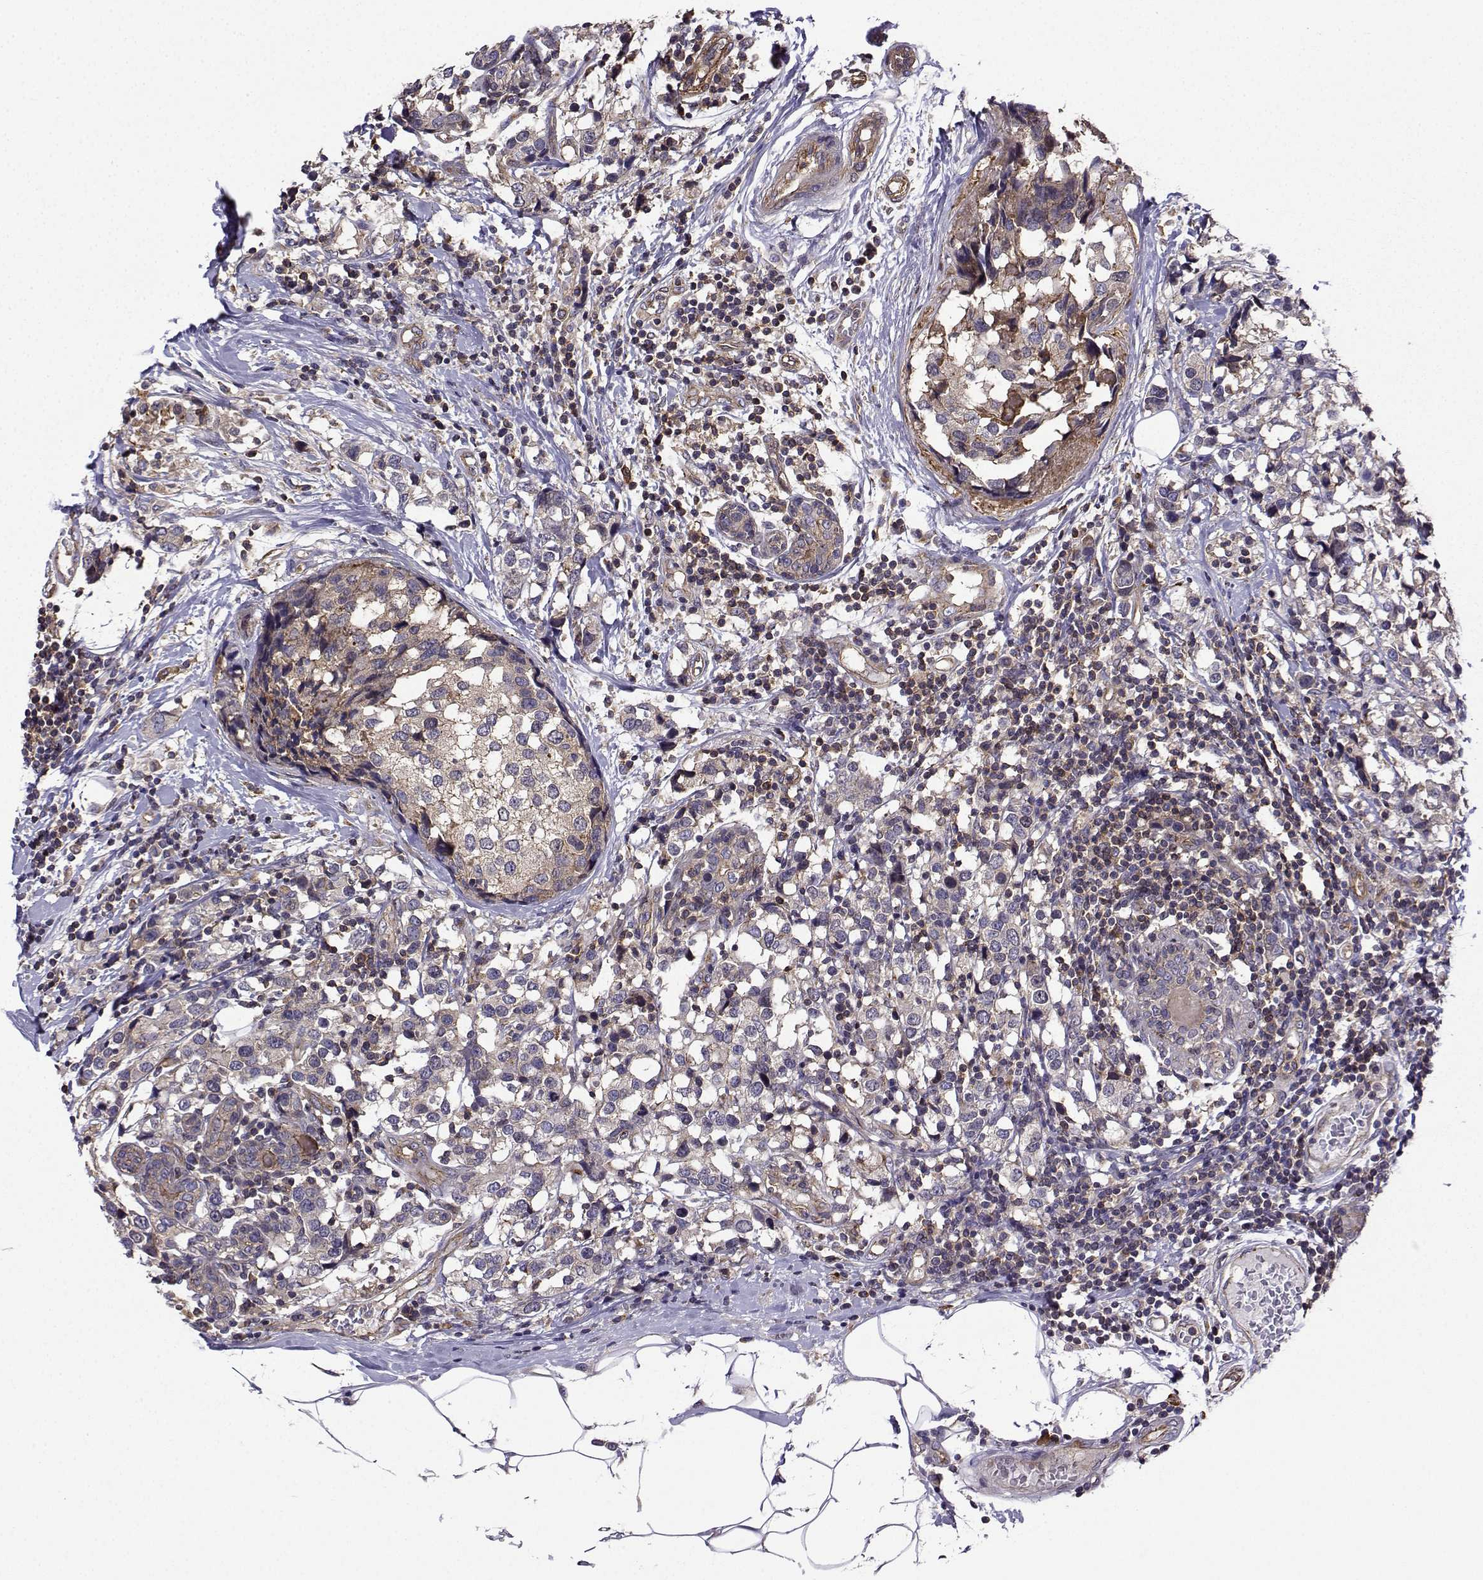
{"staining": {"intensity": "strong", "quantity": "<25%", "location": "cytoplasmic/membranous"}, "tissue": "breast cancer", "cell_type": "Tumor cells", "image_type": "cancer", "snomed": [{"axis": "morphology", "description": "Lobular carcinoma"}, {"axis": "topography", "description": "Breast"}], "caption": "Lobular carcinoma (breast) tissue exhibits strong cytoplasmic/membranous positivity in about <25% of tumor cells, visualized by immunohistochemistry.", "gene": "ITGB8", "patient": {"sex": "female", "age": 59}}